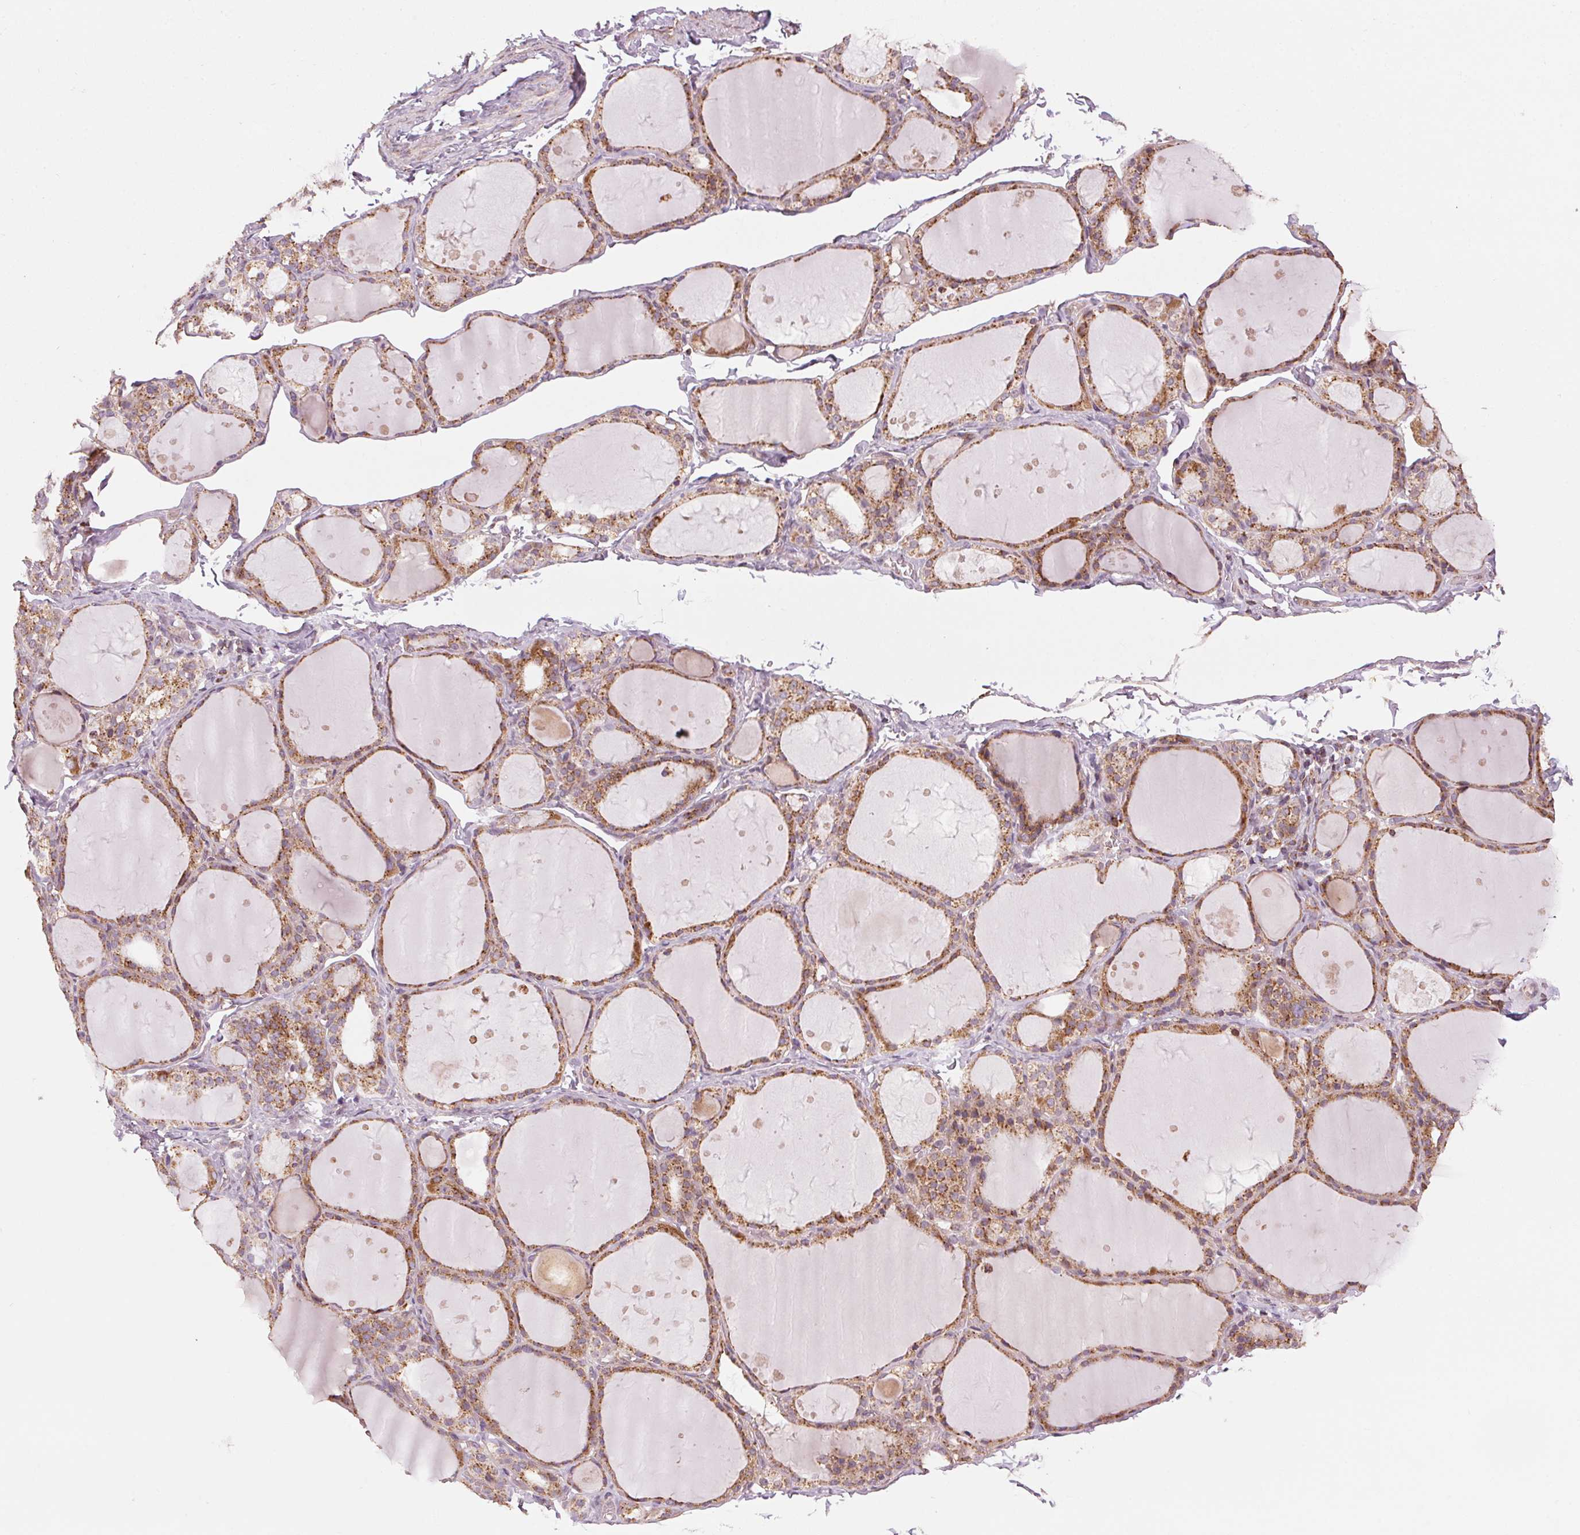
{"staining": {"intensity": "moderate", "quantity": ">75%", "location": "cytoplasmic/membranous"}, "tissue": "thyroid gland", "cell_type": "Glandular cells", "image_type": "normal", "snomed": [{"axis": "morphology", "description": "Normal tissue, NOS"}, {"axis": "topography", "description": "Thyroid gland"}], "caption": "Immunohistochemistry histopathology image of unremarkable thyroid gland stained for a protein (brown), which reveals medium levels of moderate cytoplasmic/membranous expression in about >75% of glandular cells.", "gene": "TOMM70", "patient": {"sex": "male", "age": 68}}